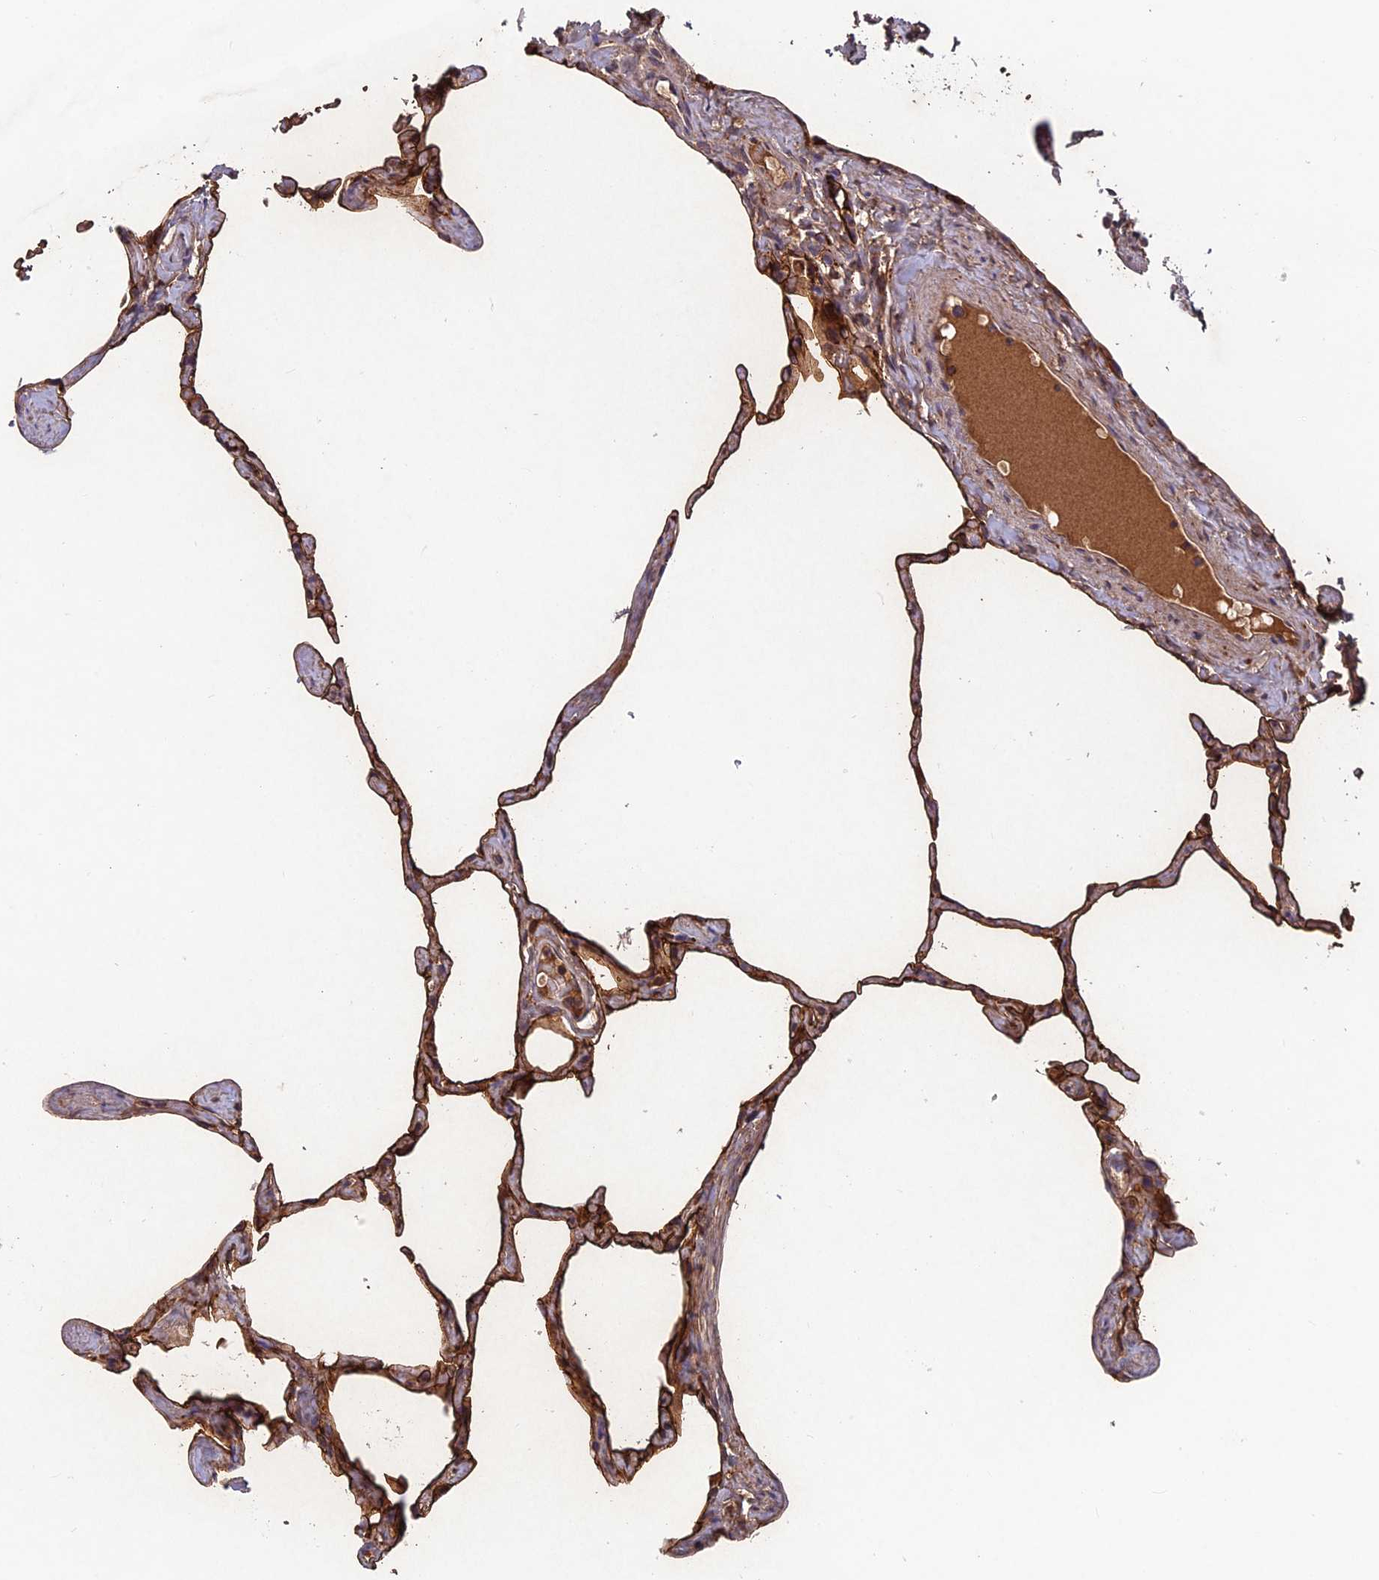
{"staining": {"intensity": "moderate", "quantity": ">75%", "location": "cytoplasmic/membranous"}, "tissue": "lung", "cell_type": "Alveolar cells", "image_type": "normal", "snomed": [{"axis": "morphology", "description": "Normal tissue, NOS"}, {"axis": "topography", "description": "Lung"}], "caption": "Alveolar cells show medium levels of moderate cytoplasmic/membranous staining in about >75% of cells in benign human lung.", "gene": "CCDC15", "patient": {"sex": "male", "age": 65}}